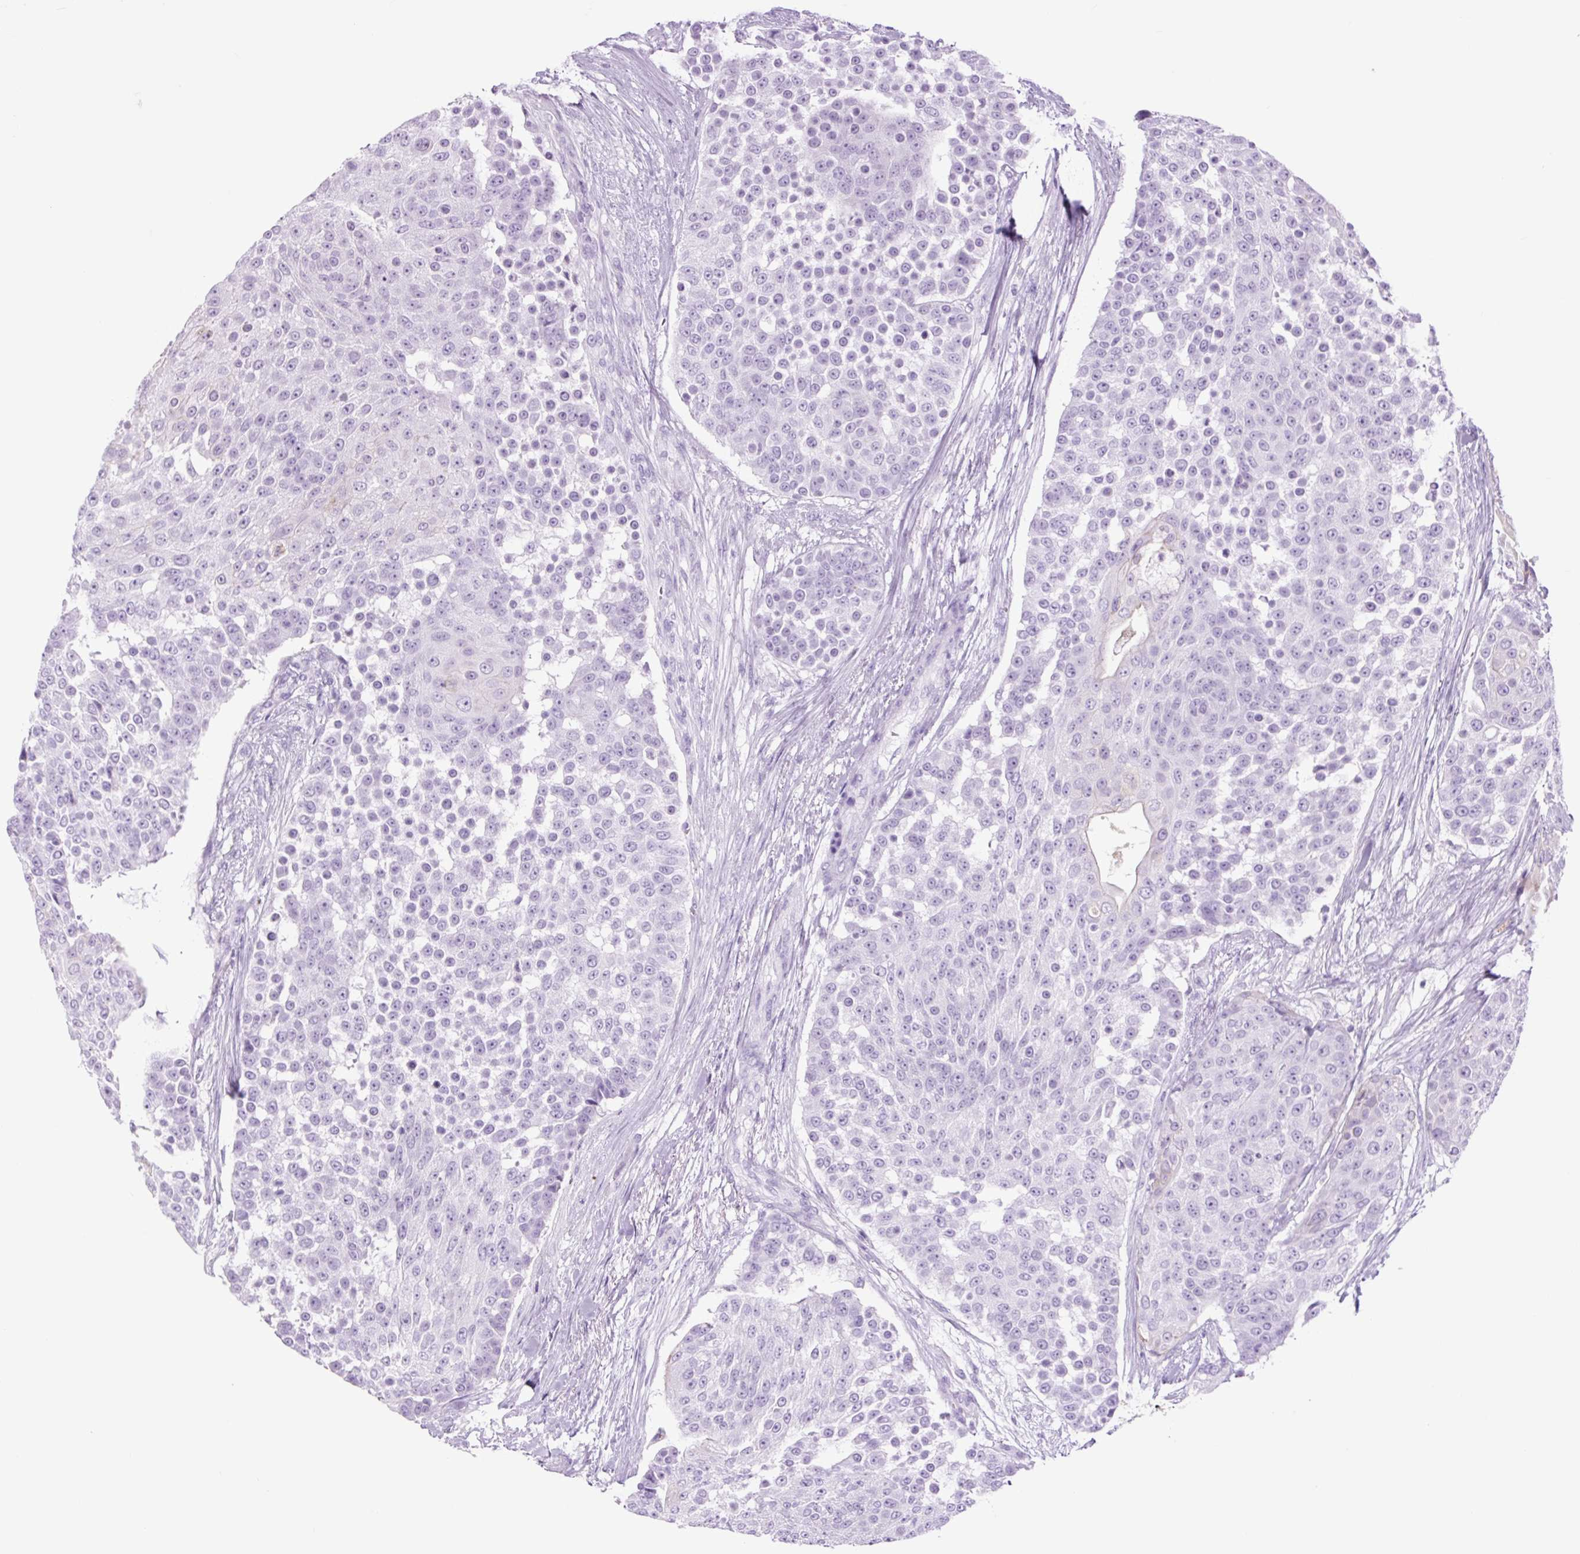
{"staining": {"intensity": "negative", "quantity": "none", "location": "none"}, "tissue": "urothelial cancer", "cell_type": "Tumor cells", "image_type": "cancer", "snomed": [{"axis": "morphology", "description": "Urothelial carcinoma, High grade"}, {"axis": "topography", "description": "Urinary bladder"}], "caption": "Histopathology image shows no protein positivity in tumor cells of urothelial cancer tissue. The staining is performed using DAB brown chromogen with nuclei counter-stained in using hematoxylin.", "gene": "TFF2", "patient": {"sex": "female", "age": 63}}